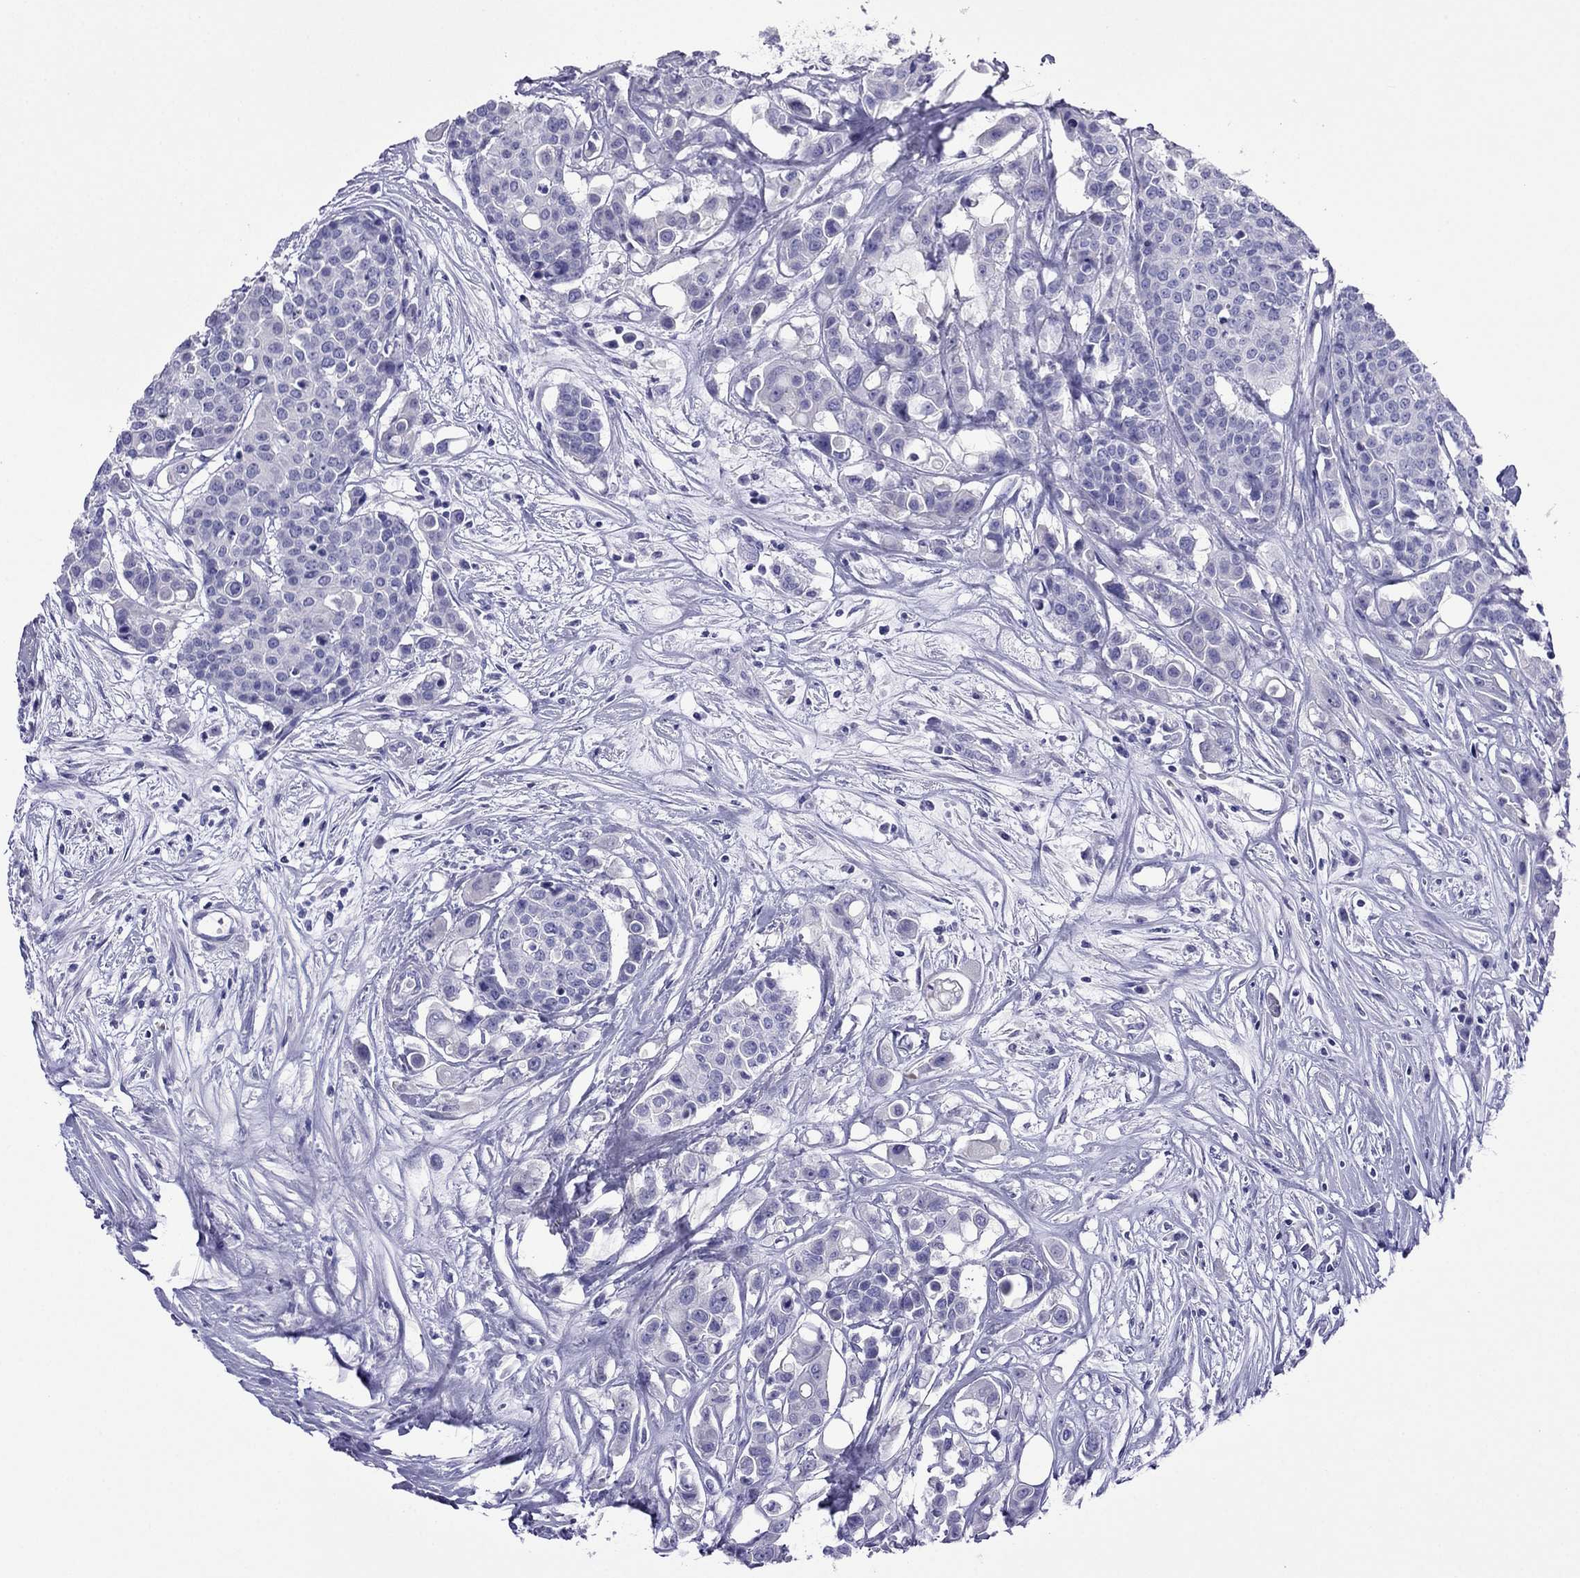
{"staining": {"intensity": "negative", "quantity": "none", "location": "none"}, "tissue": "carcinoid", "cell_type": "Tumor cells", "image_type": "cancer", "snomed": [{"axis": "morphology", "description": "Carcinoid, malignant, NOS"}, {"axis": "topography", "description": "Colon"}], "caption": "This is a micrograph of immunohistochemistry staining of carcinoid, which shows no positivity in tumor cells. (DAB immunohistochemistry with hematoxylin counter stain).", "gene": "PCDHA6", "patient": {"sex": "male", "age": 81}}